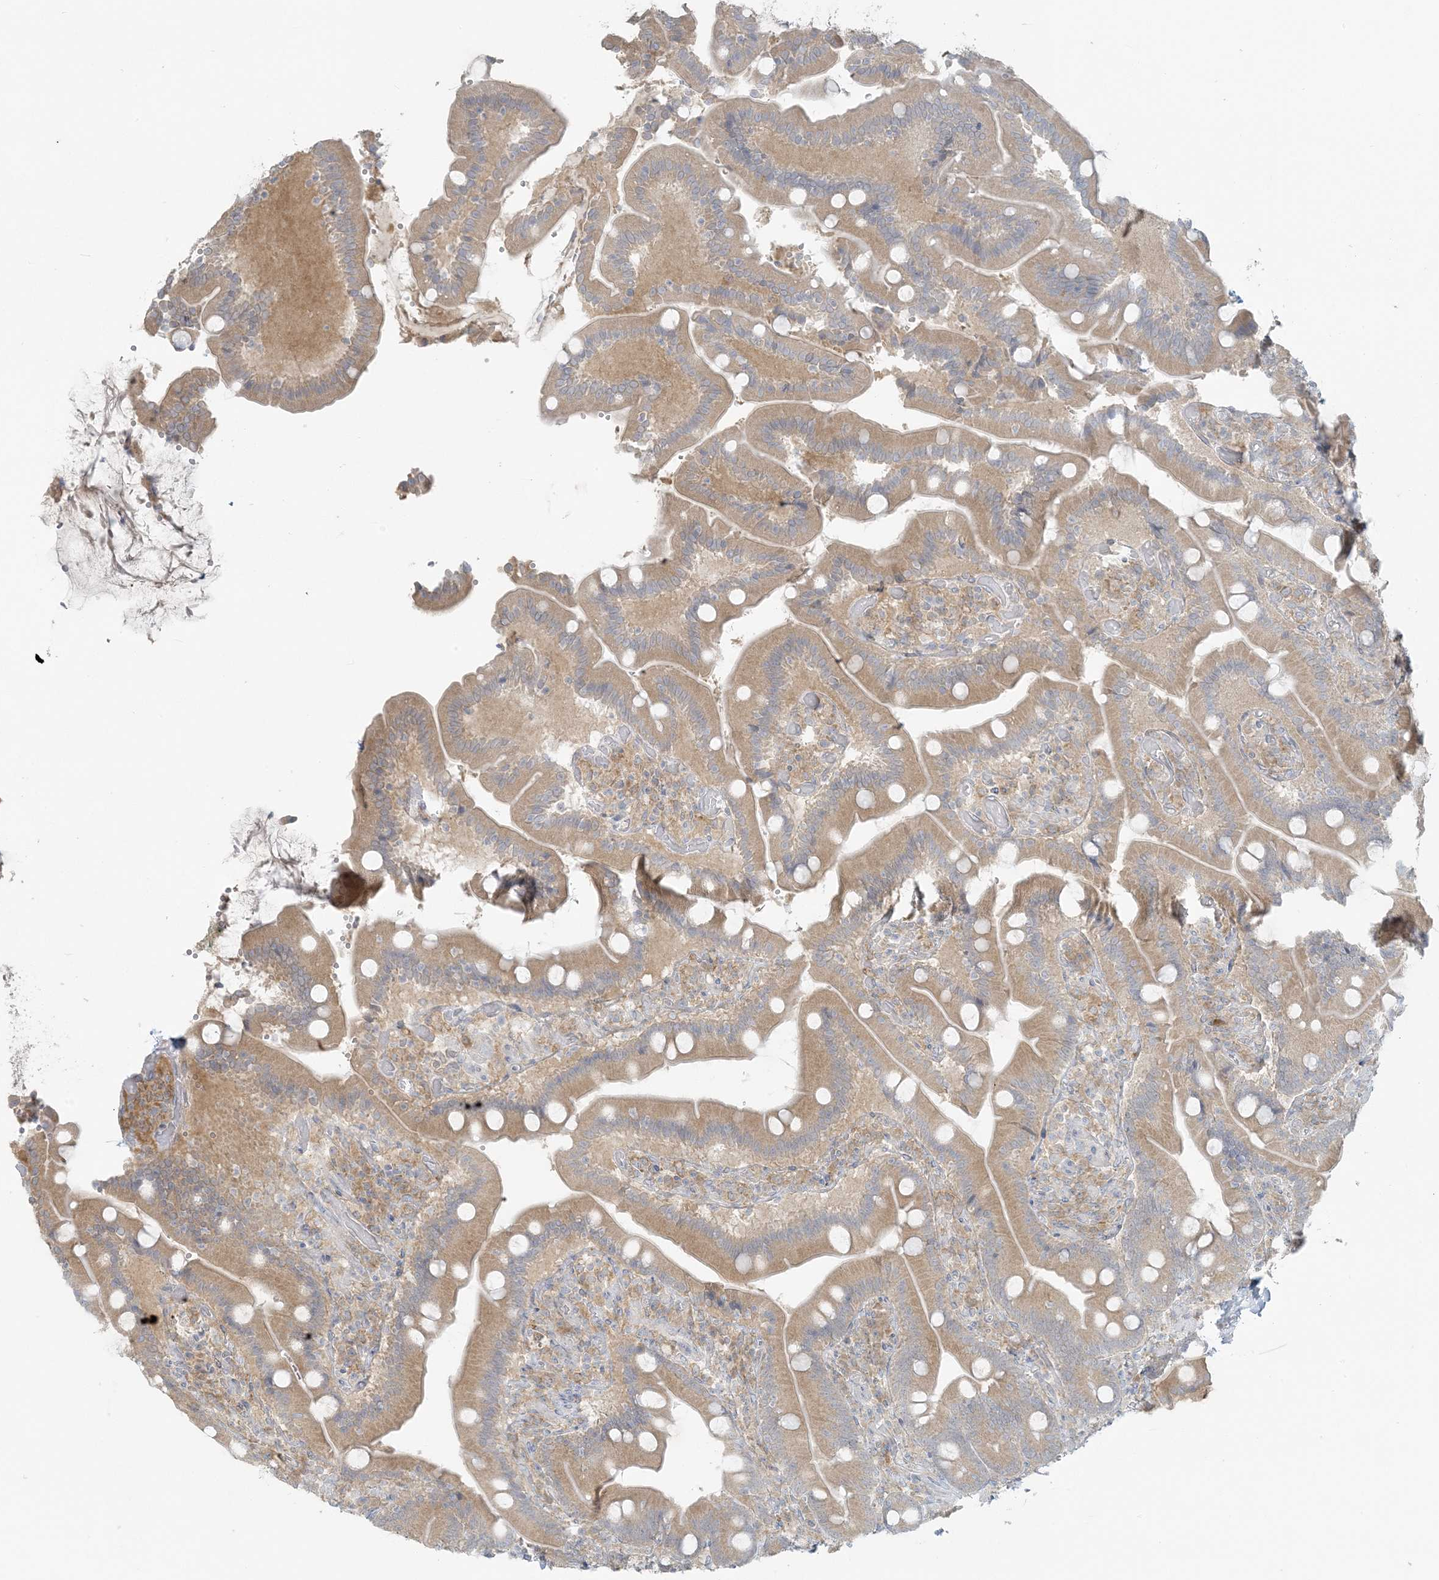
{"staining": {"intensity": "moderate", "quantity": ">75%", "location": "cytoplasmic/membranous"}, "tissue": "duodenum", "cell_type": "Glandular cells", "image_type": "normal", "snomed": [{"axis": "morphology", "description": "Normal tissue, NOS"}, {"axis": "topography", "description": "Duodenum"}], "caption": "This is a photomicrograph of immunohistochemistry (IHC) staining of benign duodenum, which shows moderate staining in the cytoplasmic/membranous of glandular cells.", "gene": "EEFSEC", "patient": {"sex": "female", "age": 62}}